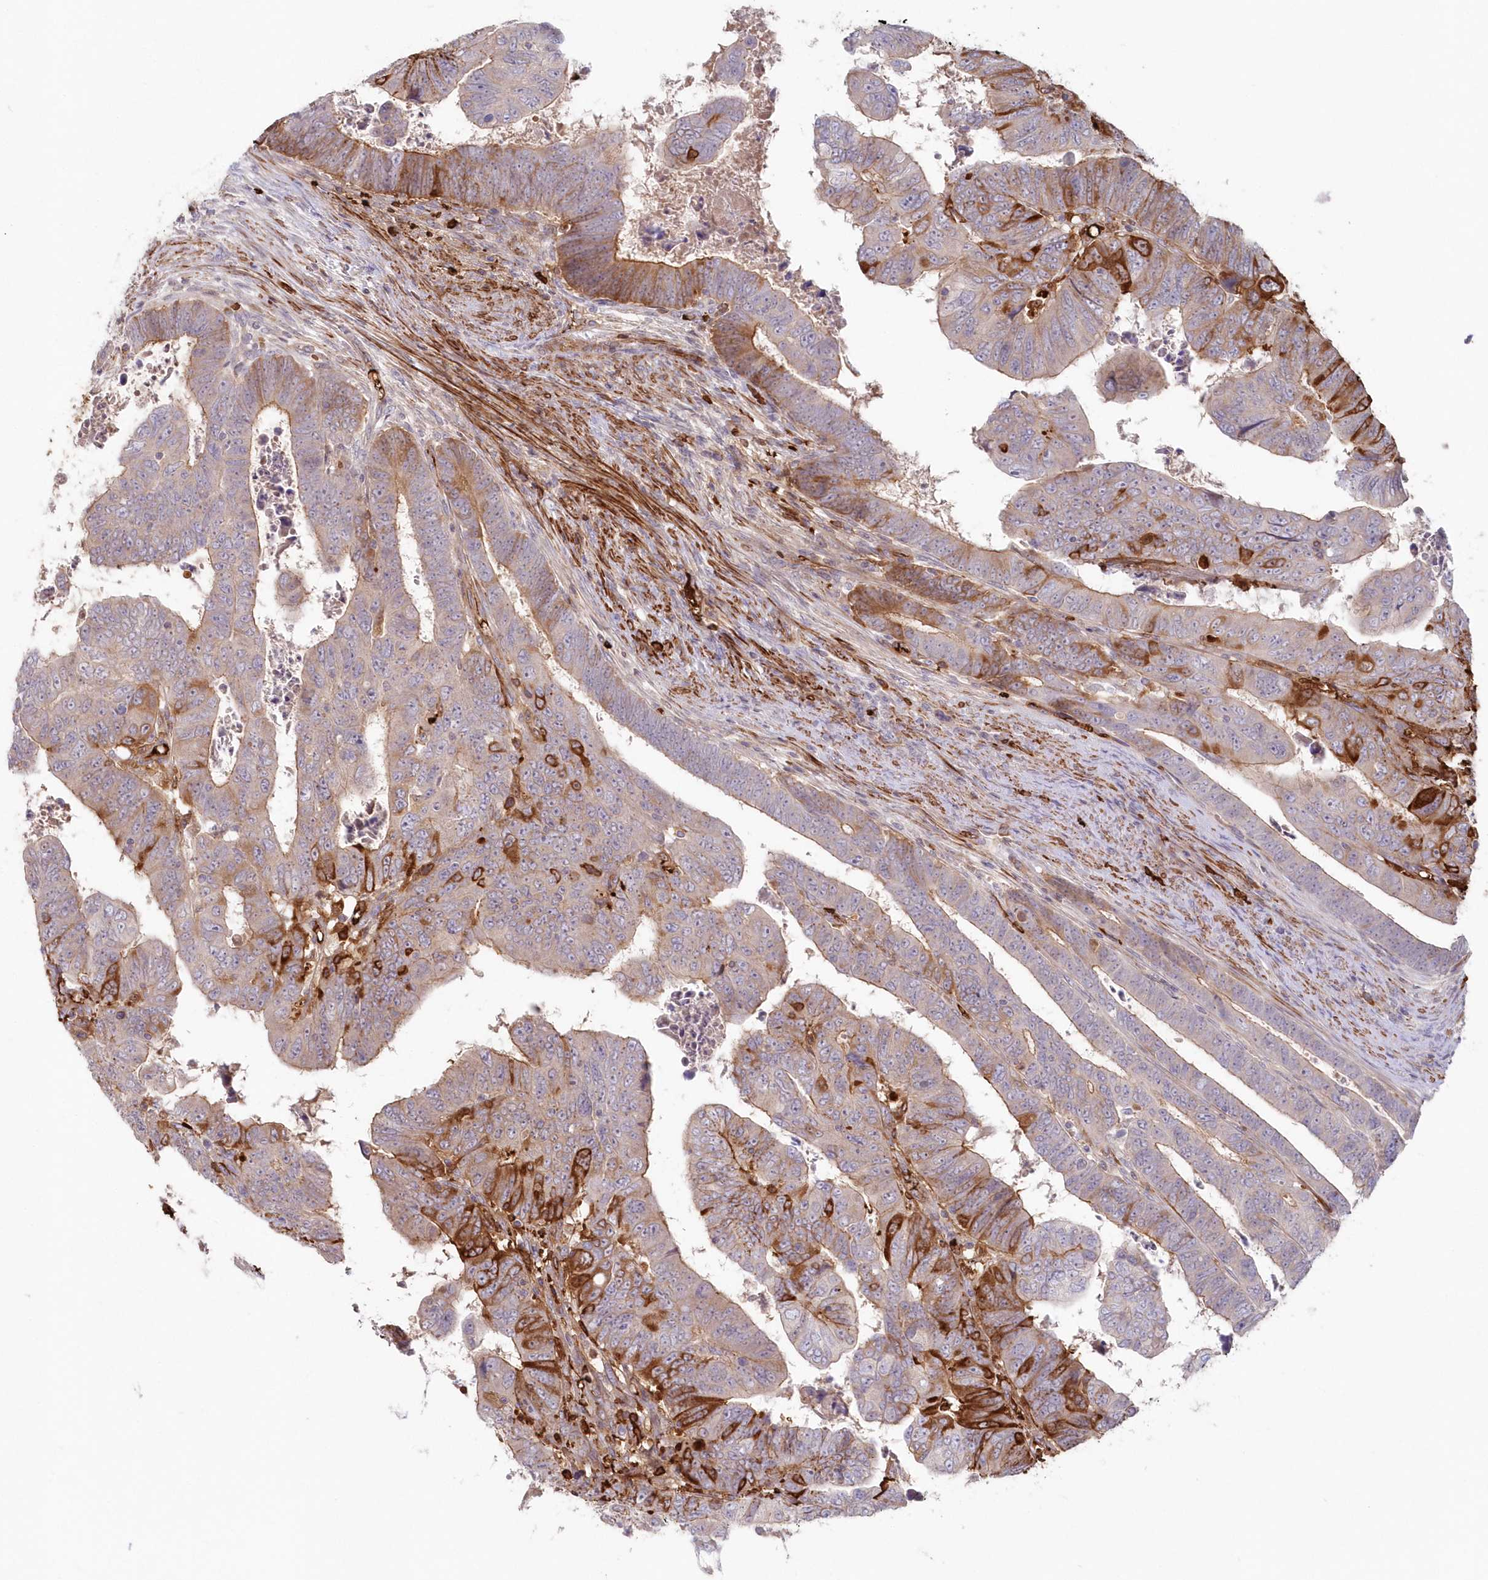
{"staining": {"intensity": "moderate", "quantity": "<25%", "location": "cytoplasmic/membranous"}, "tissue": "colorectal cancer", "cell_type": "Tumor cells", "image_type": "cancer", "snomed": [{"axis": "morphology", "description": "Normal tissue, NOS"}, {"axis": "morphology", "description": "Adenocarcinoma, NOS"}, {"axis": "topography", "description": "Rectum"}], "caption": "A histopathology image showing moderate cytoplasmic/membranous expression in about <25% of tumor cells in adenocarcinoma (colorectal), as visualized by brown immunohistochemical staining.", "gene": "SERINC1", "patient": {"sex": "female", "age": 65}}